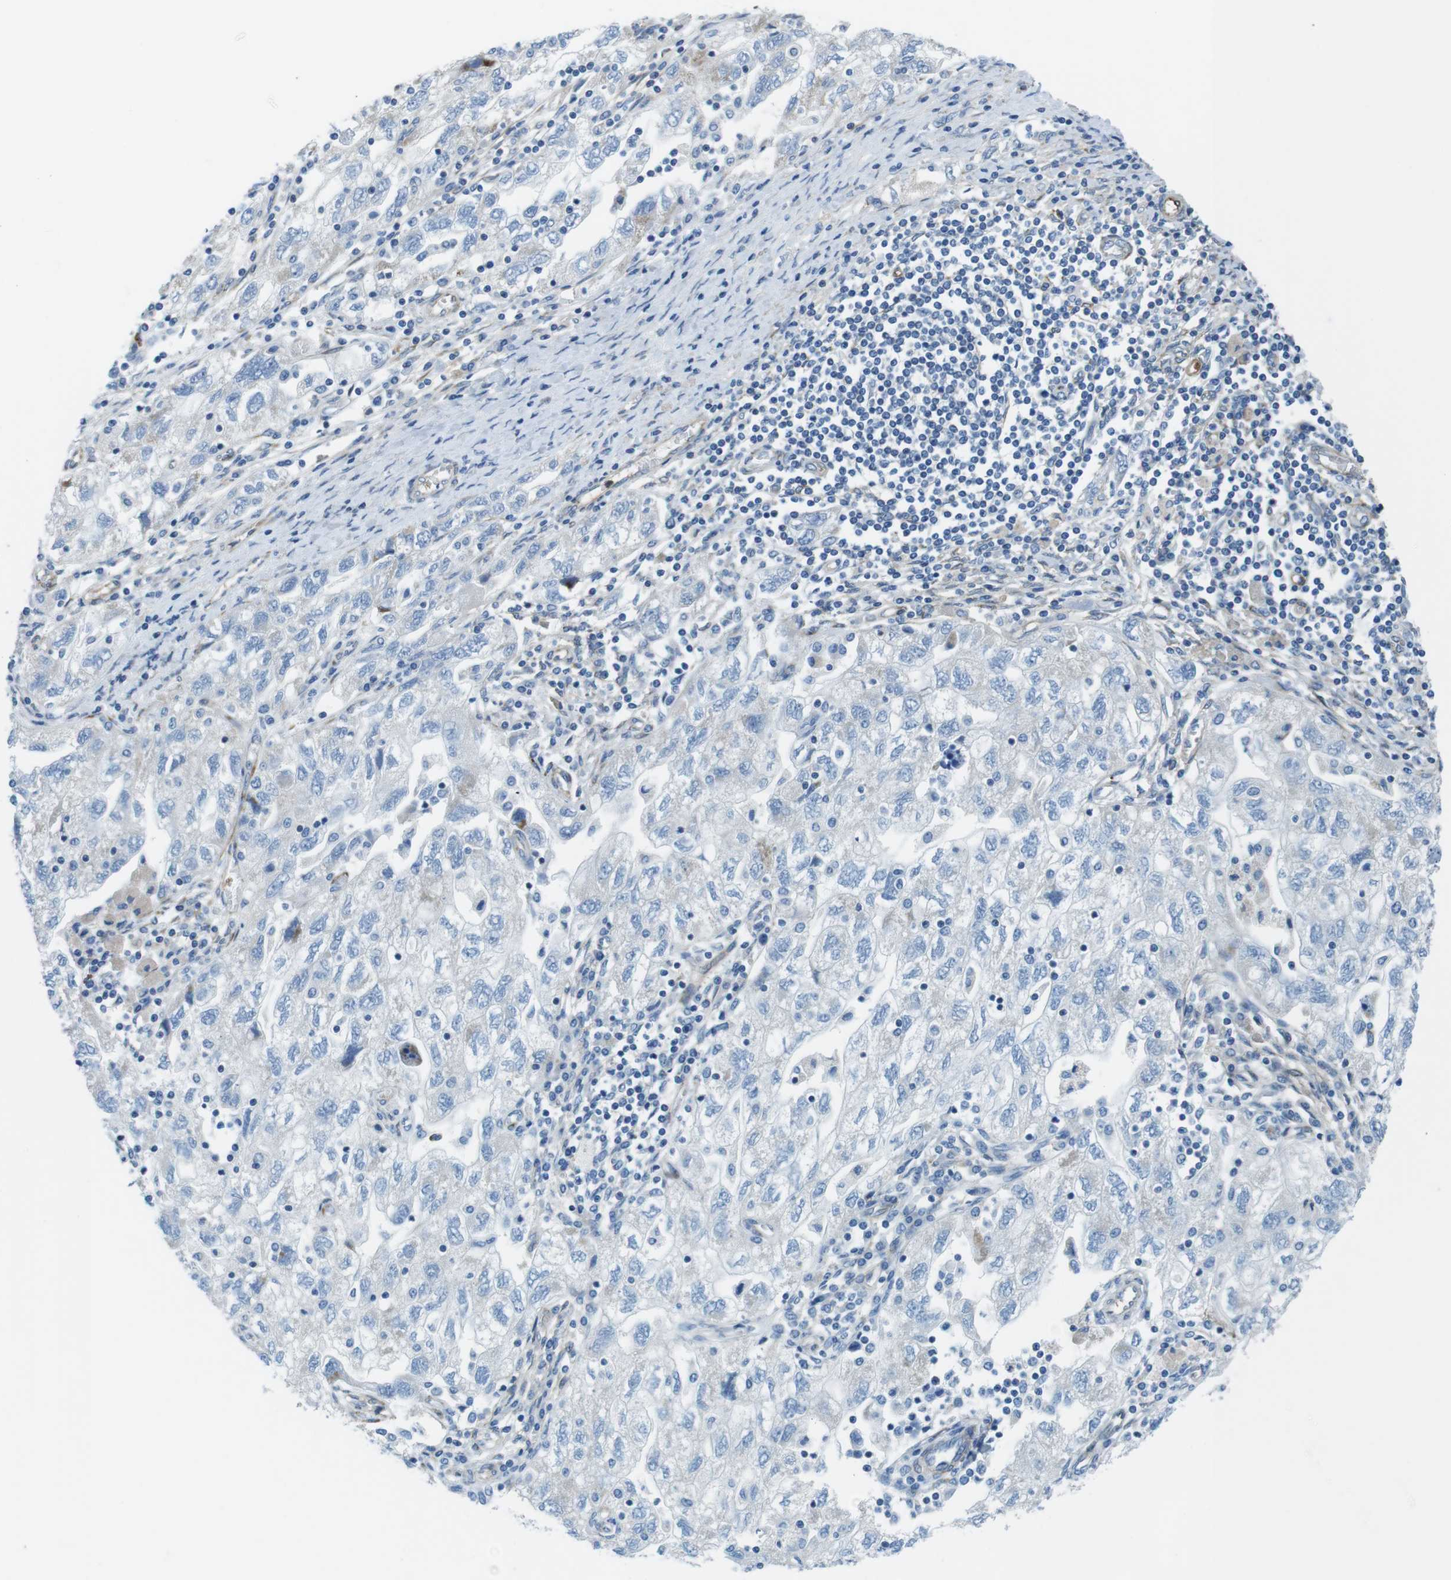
{"staining": {"intensity": "weak", "quantity": "<25%", "location": "cytoplasmic/membranous"}, "tissue": "ovarian cancer", "cell_type": "Tumor cells", "image_type": "cancer", "snomed": [{"axis": "morphology", "description": "Carcinoma, NOS"}, {"axis": "morphology", "description": "Cystadenocarcinoma, serous, NOS"}, {"axis": "topography", "description": "Ovary"}], "caption": "Human ovarian cancer stained for a protein using IHC reveals no staining in tumor cells.", "gene": "EMP2", "patient": {"sex": "female", "age": 69}}